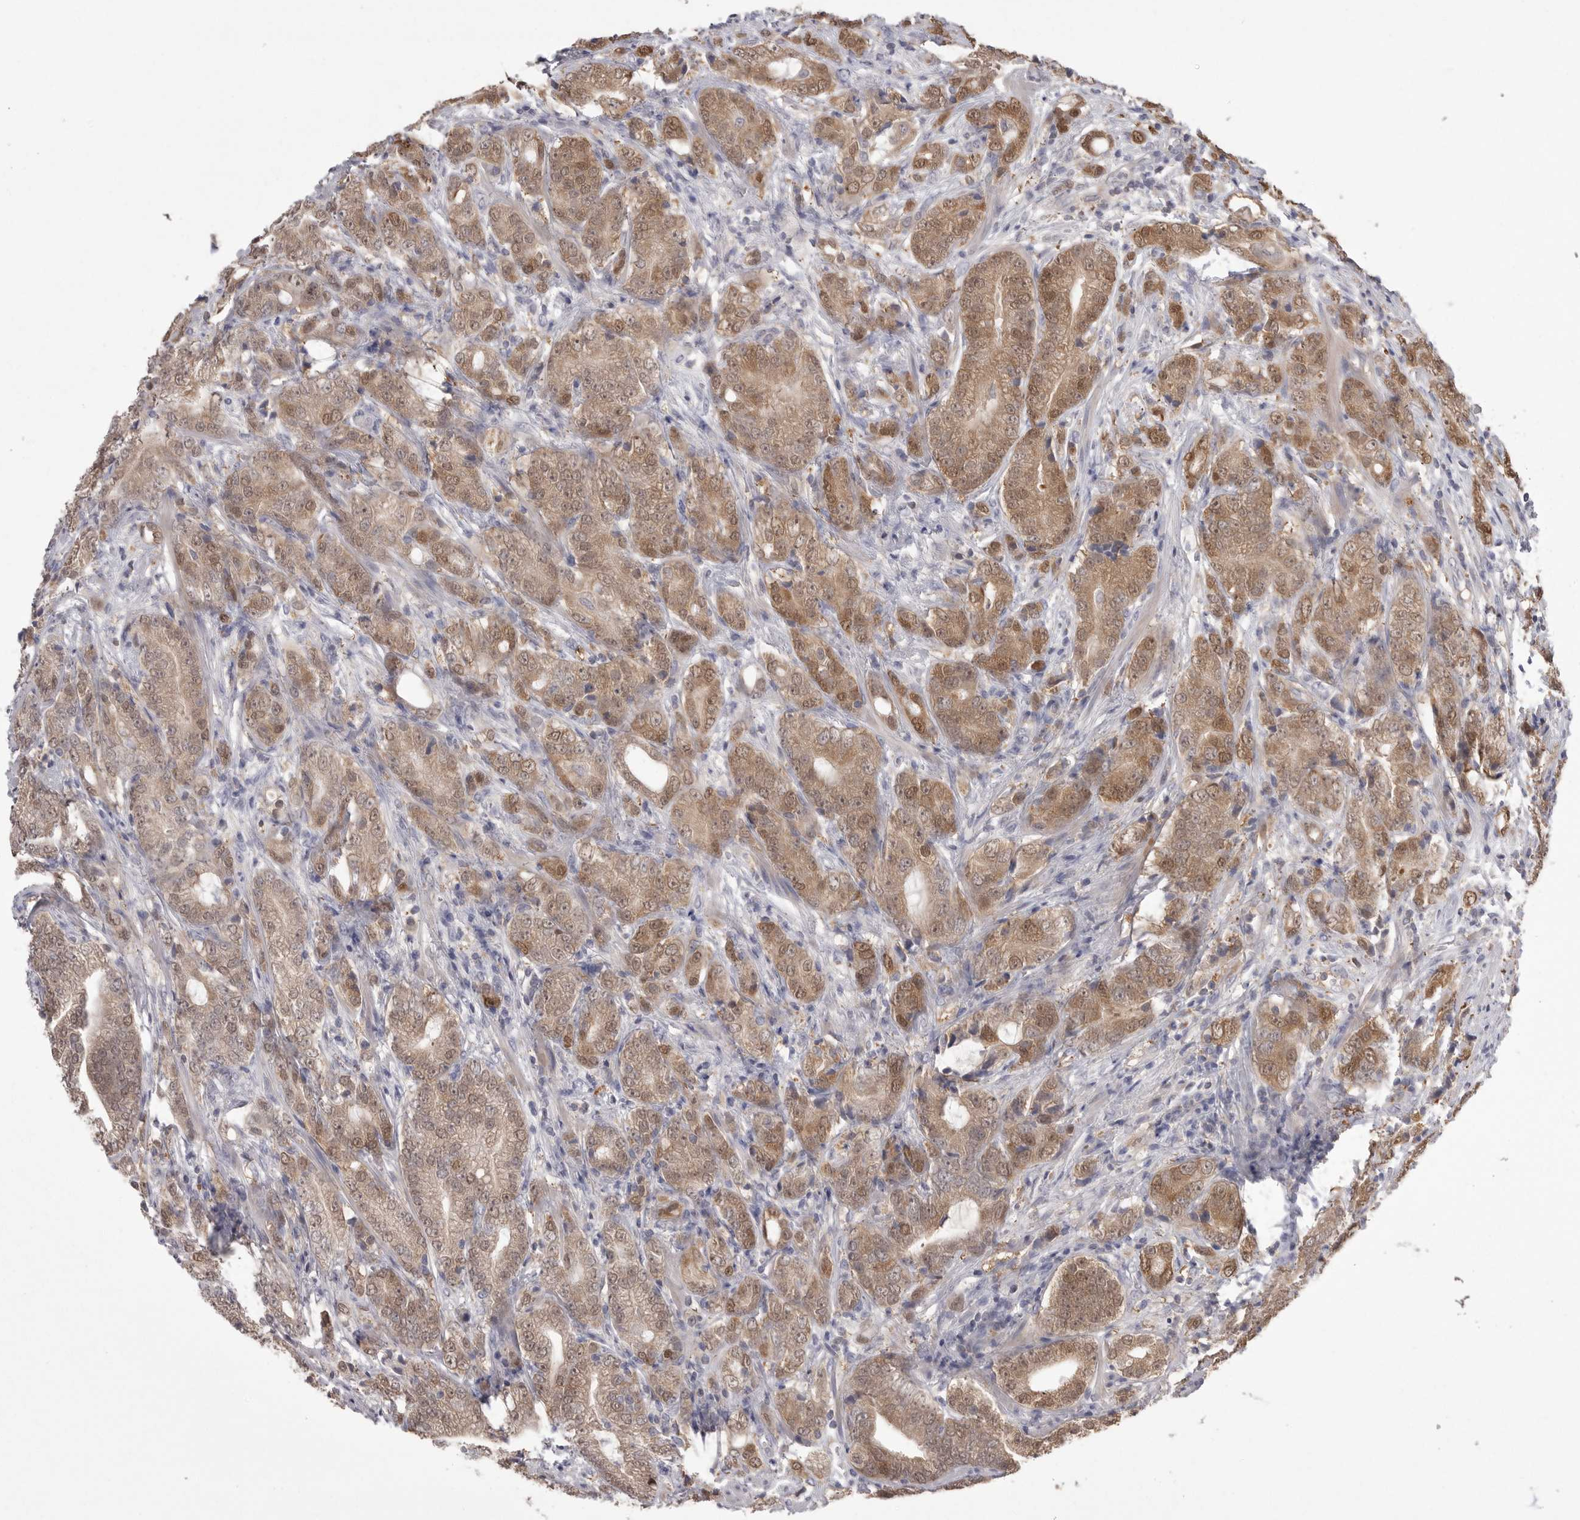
{"staining": {"intensity": "moderate", "quantity": ">75%", "location": "cytoplasmic/membranous,nuclear"}, "tissue": "prostate cancer", "cell_type": "Tumor cells", "image_type": "cancer", "snomed": [{"axis": "morphology", "description": "Adenocarcinoma, High grade"}, {"axis": "topography", "description": "Prostate"}], "caption": "Prostate cancer tissue exhibits moderate cytoplasmic/membranous and nuclear staining in about >75% of tumor cells (brown staining indicates protein expression, while blue staining denotes nuclei).", "gene": "KYAT3", "patient": {"sex": "male", "age": 57}}